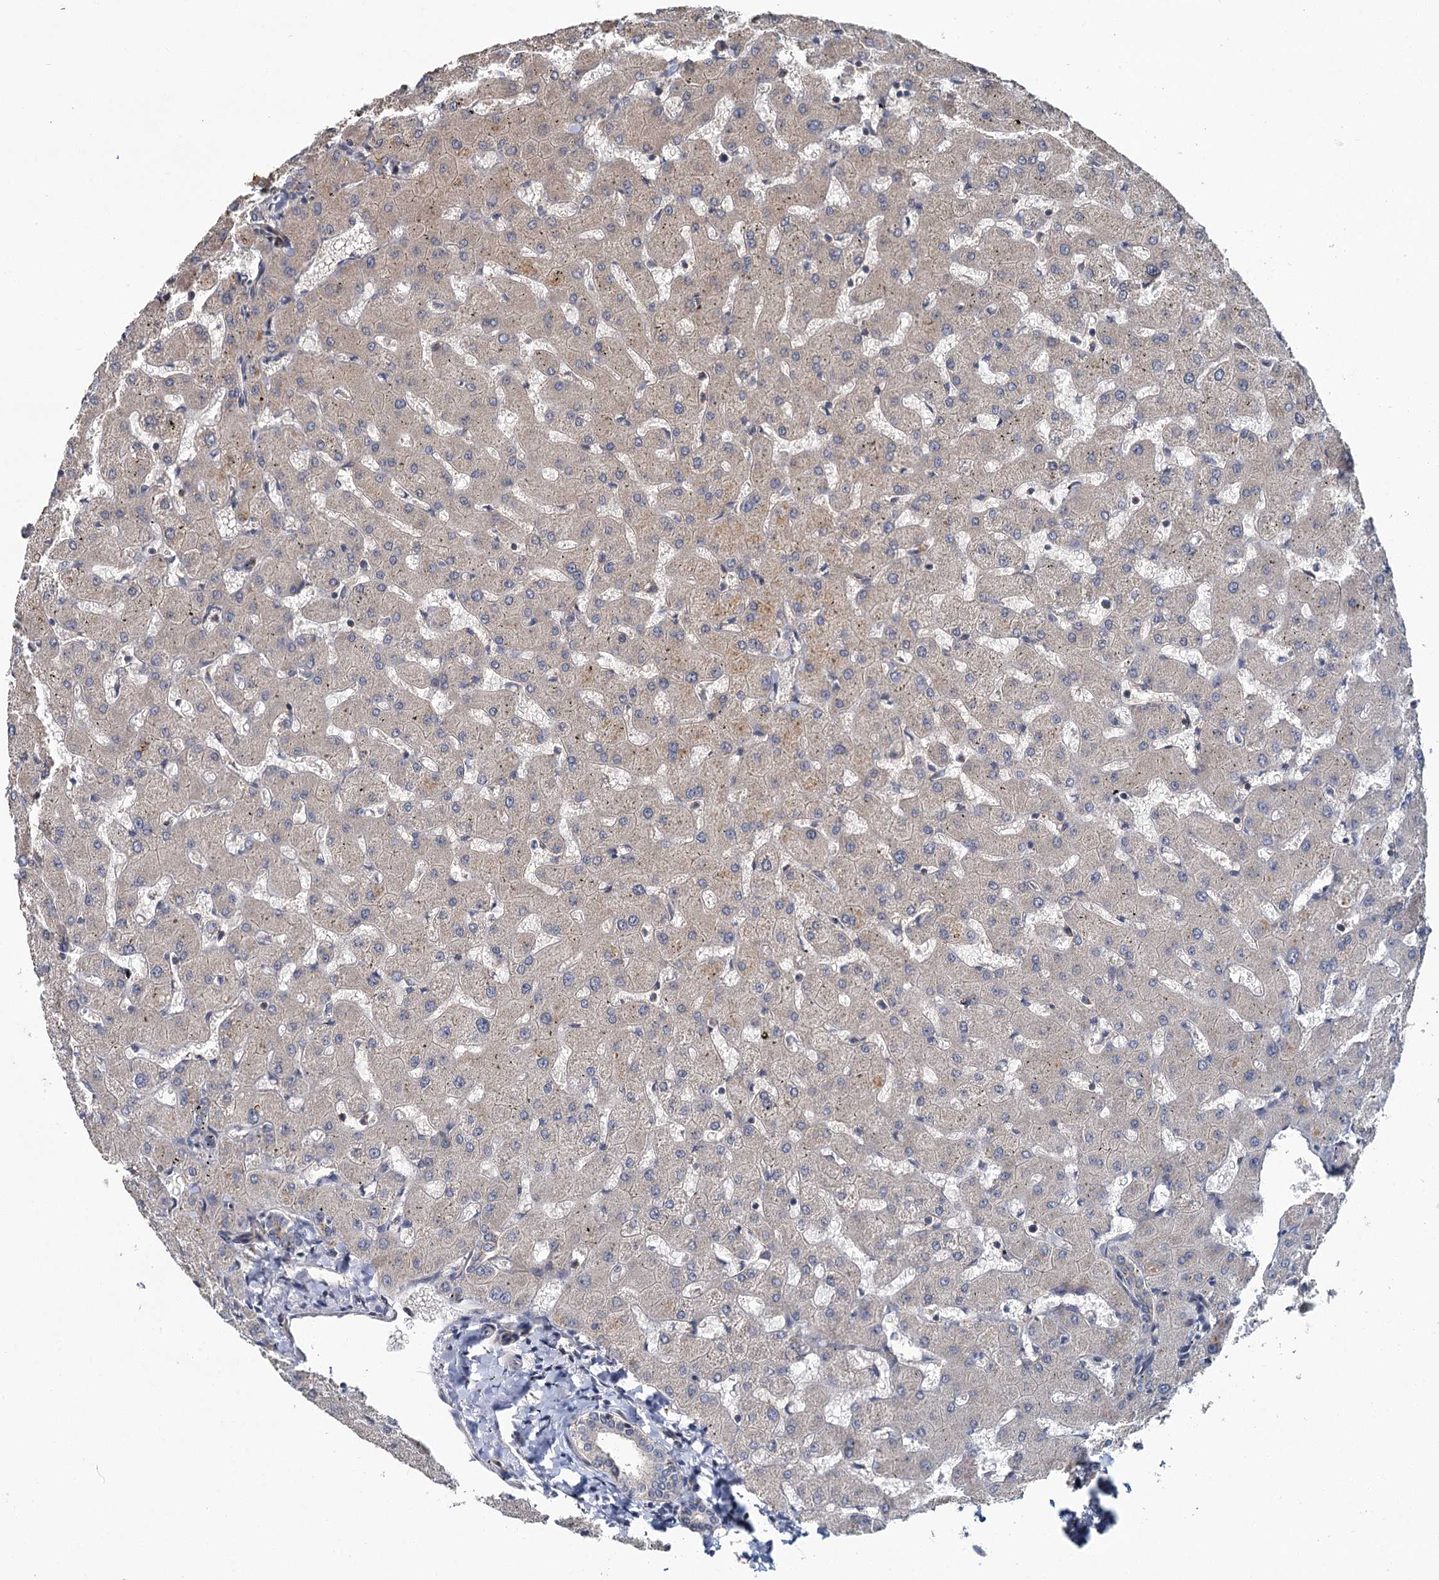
{"staining": {"intensity": "negative", "quantity": "none", "location": "none"}, "tissue": "liver", "cell_type": "Cholangiocytes", "image_type": "normal", "snomed": [{"axis": "morphology", "description": "Normal tissue, NOS"}, {"axis": "topography", "description": "Liver"}], "caption": "Immunohistochemistry image of benign liver: human liver stained with DAB demonstrates no significant protein expression in cholangiocytes. (DAB immunohistochemistry (IHC) visualized using brightfield microscopy, high magnification).", "gene": "ZNF324", "patient": {"sex": "female", "age": 63}}